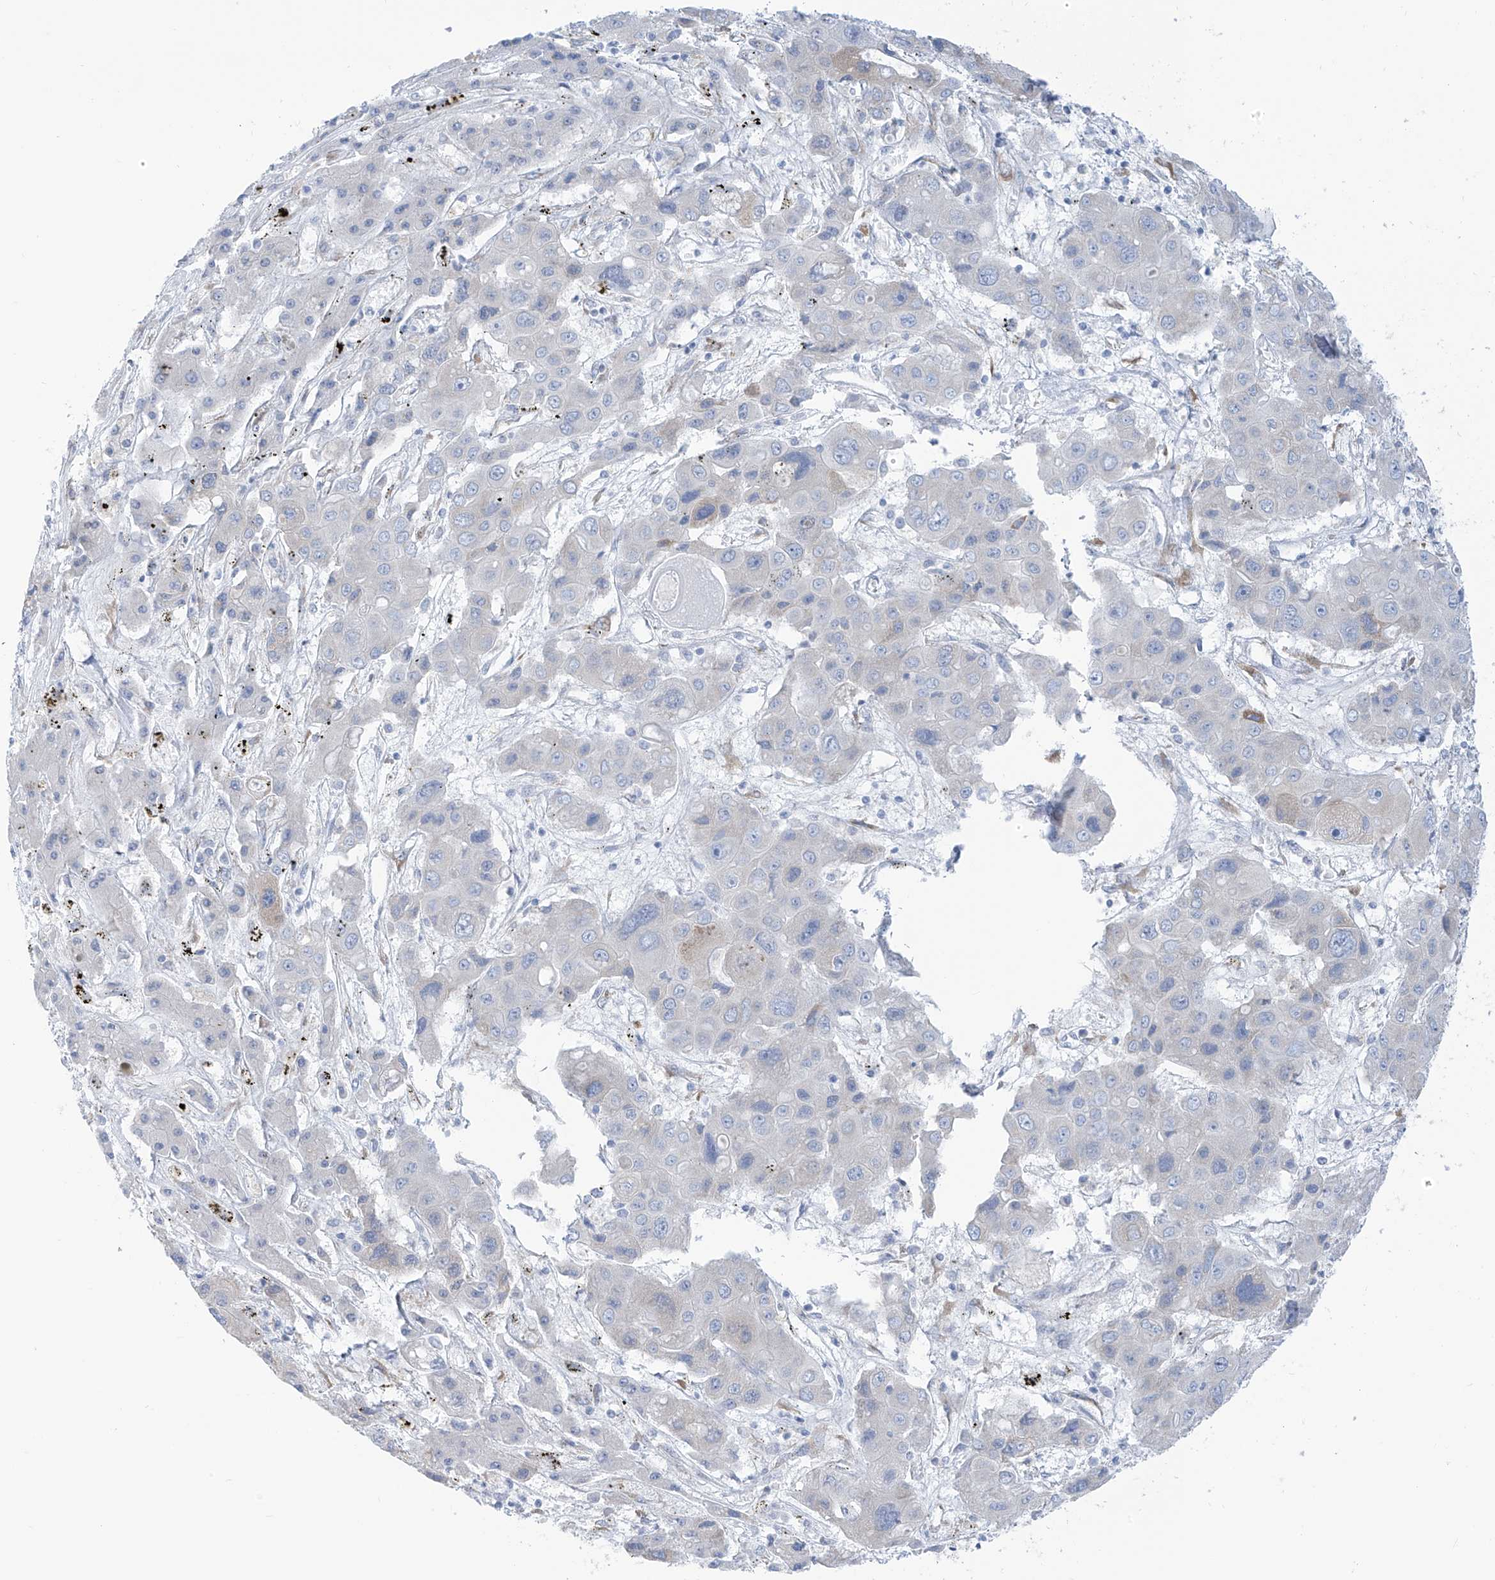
{"staining": {"intensity": "negative", "quantity": "none", "location": "none"}, "tissue": "liver cancer", "cell_type": "Tumor cells", "image_type": "cancer", "snomed": [{"axis": "morphology", "description": "Cholangiocarcinoma"}, {"axis": "topography", "description": "Liver"}], "caption": "A photomicrograph of human liver cholangiocarcinoma is negative for staining in tumor cells.", "gene": "RCN2", "patient": {"sex": "male", "age": 67}}